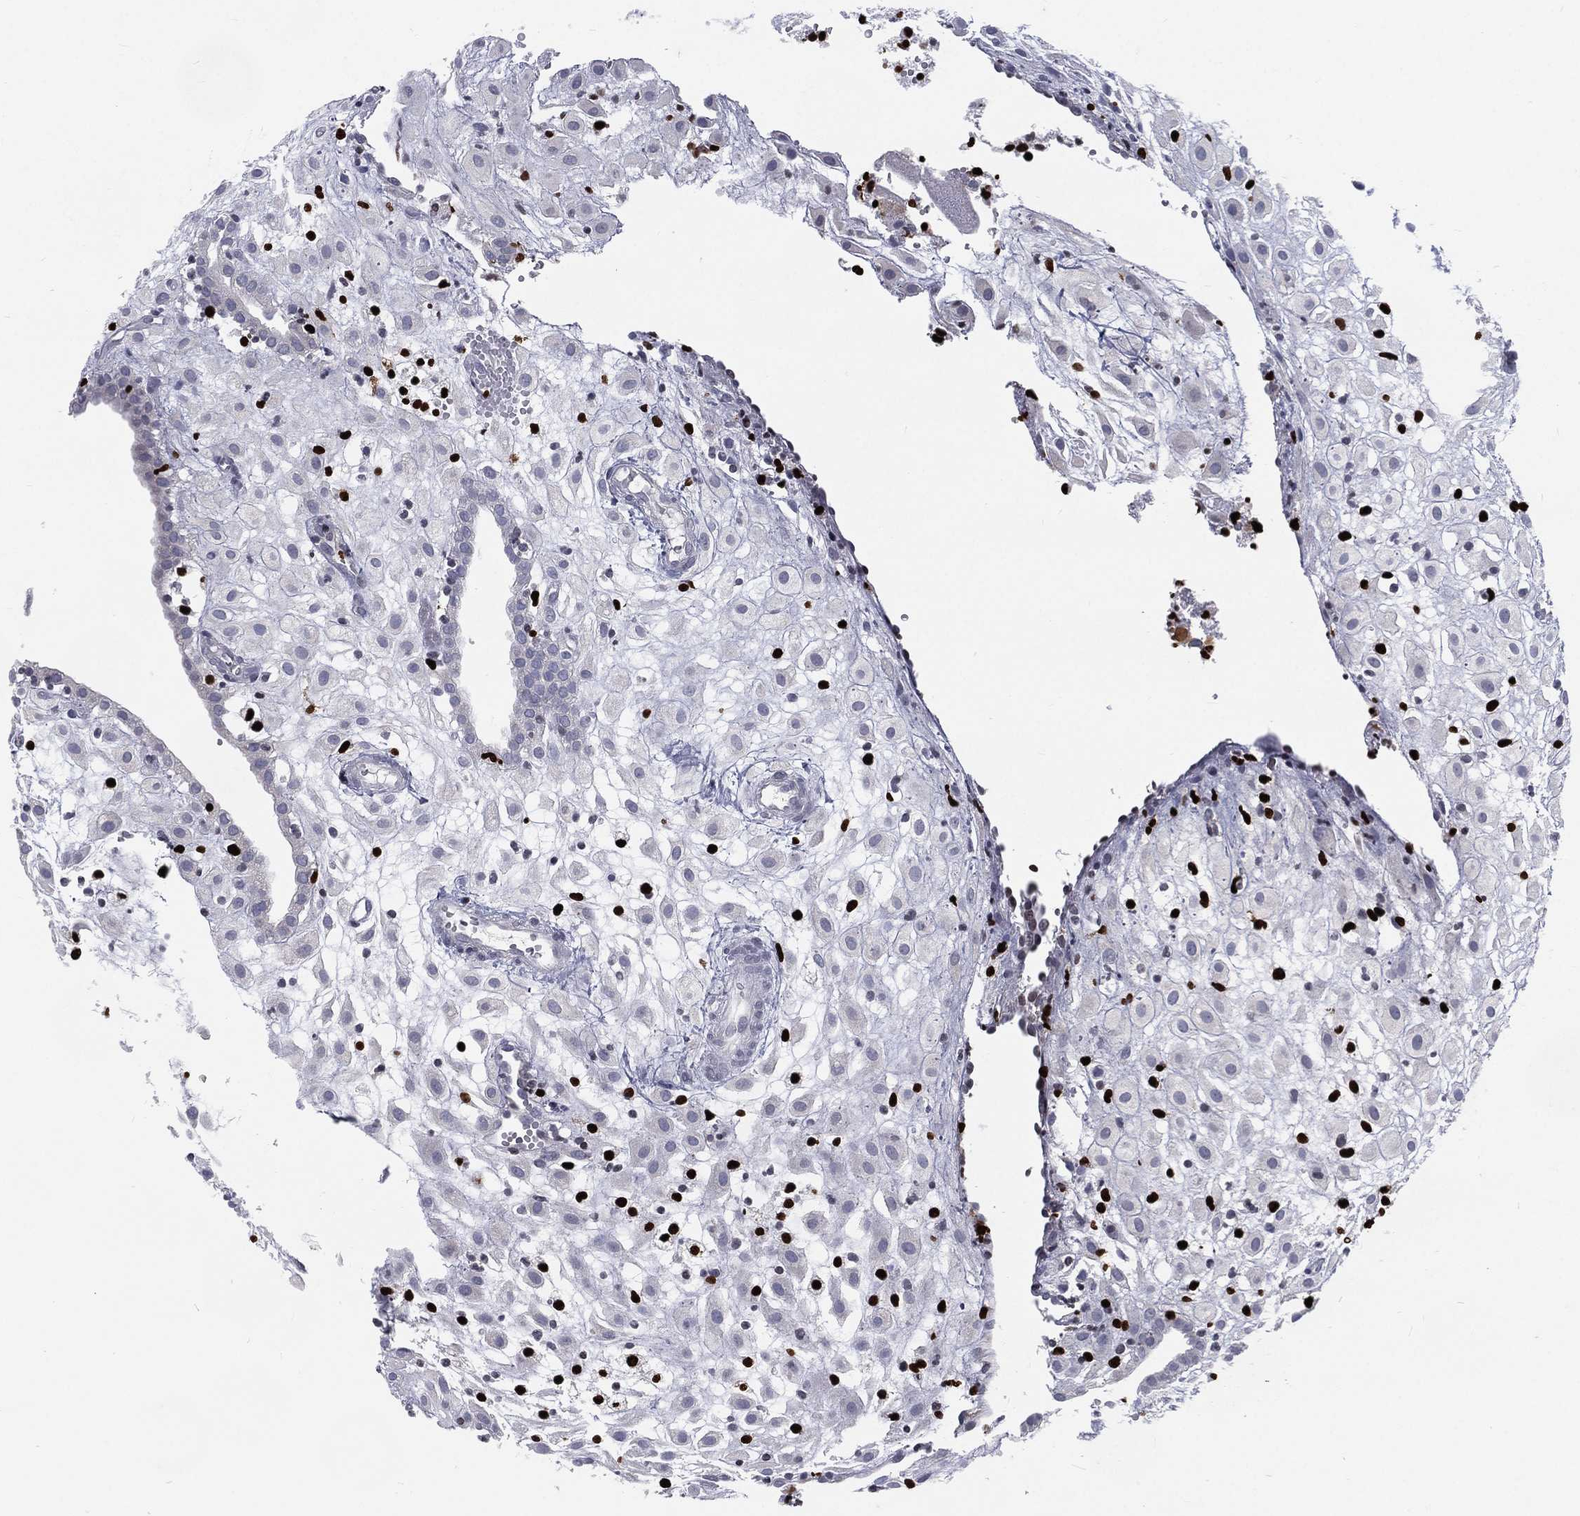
{"staining": {"intensity": "negative", "quantity": "none", "location": "none"}, "tissue": "placenta", "cell_type": "Decidual cells", "image_type": "normal", "snomed": [{"axis": "morphology", "description": "Normal tissue, NOS"}, {"axis": "topography", "description": "Placenta"}], "caption": "Micrograph shows no protein expression in decidual cells of benign placenta.", "gene": "MNDA", "patient": {"sex": "female", "age": 24}}